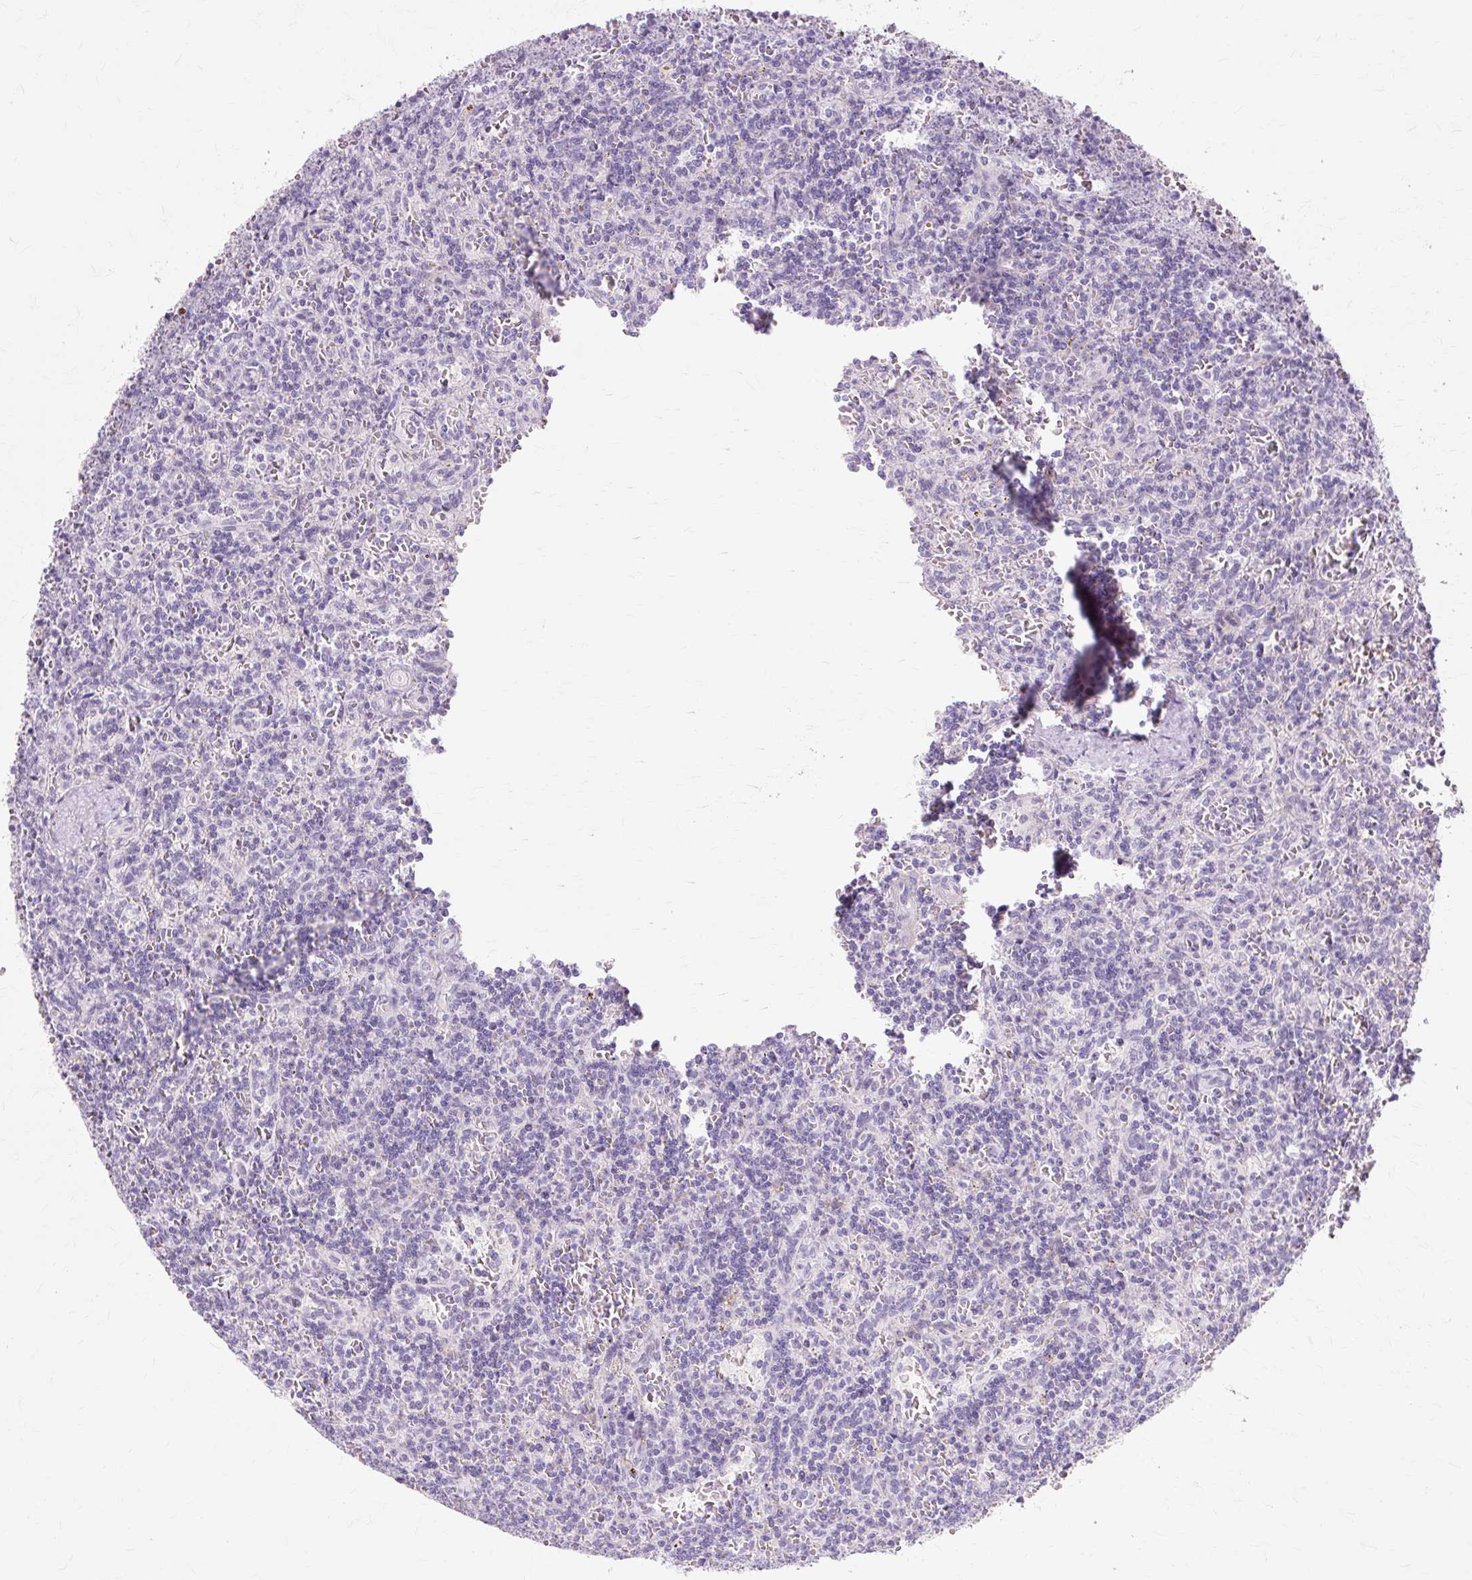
{"staining": {"intensity": "negative", "quantity": "none", "location": "none"}, "tissue": "lymphoma", "cell_type": "Tumor cells", "image_type": "cancer", "snomed": [{"axis": "morphology", "description": "Malignant lymphoma, non-Hodgkin's type, Low grade"}, {"axis": "topography", "description": "Spleen"}], "caption": "Malignant lymphoma, non-Hodgkin's type (low-grade) was stained to show a protein in brown. There is no significant expression in tumor cells.", "gene": "IRX2", "patient": {"sex": "male", "age": 73}}